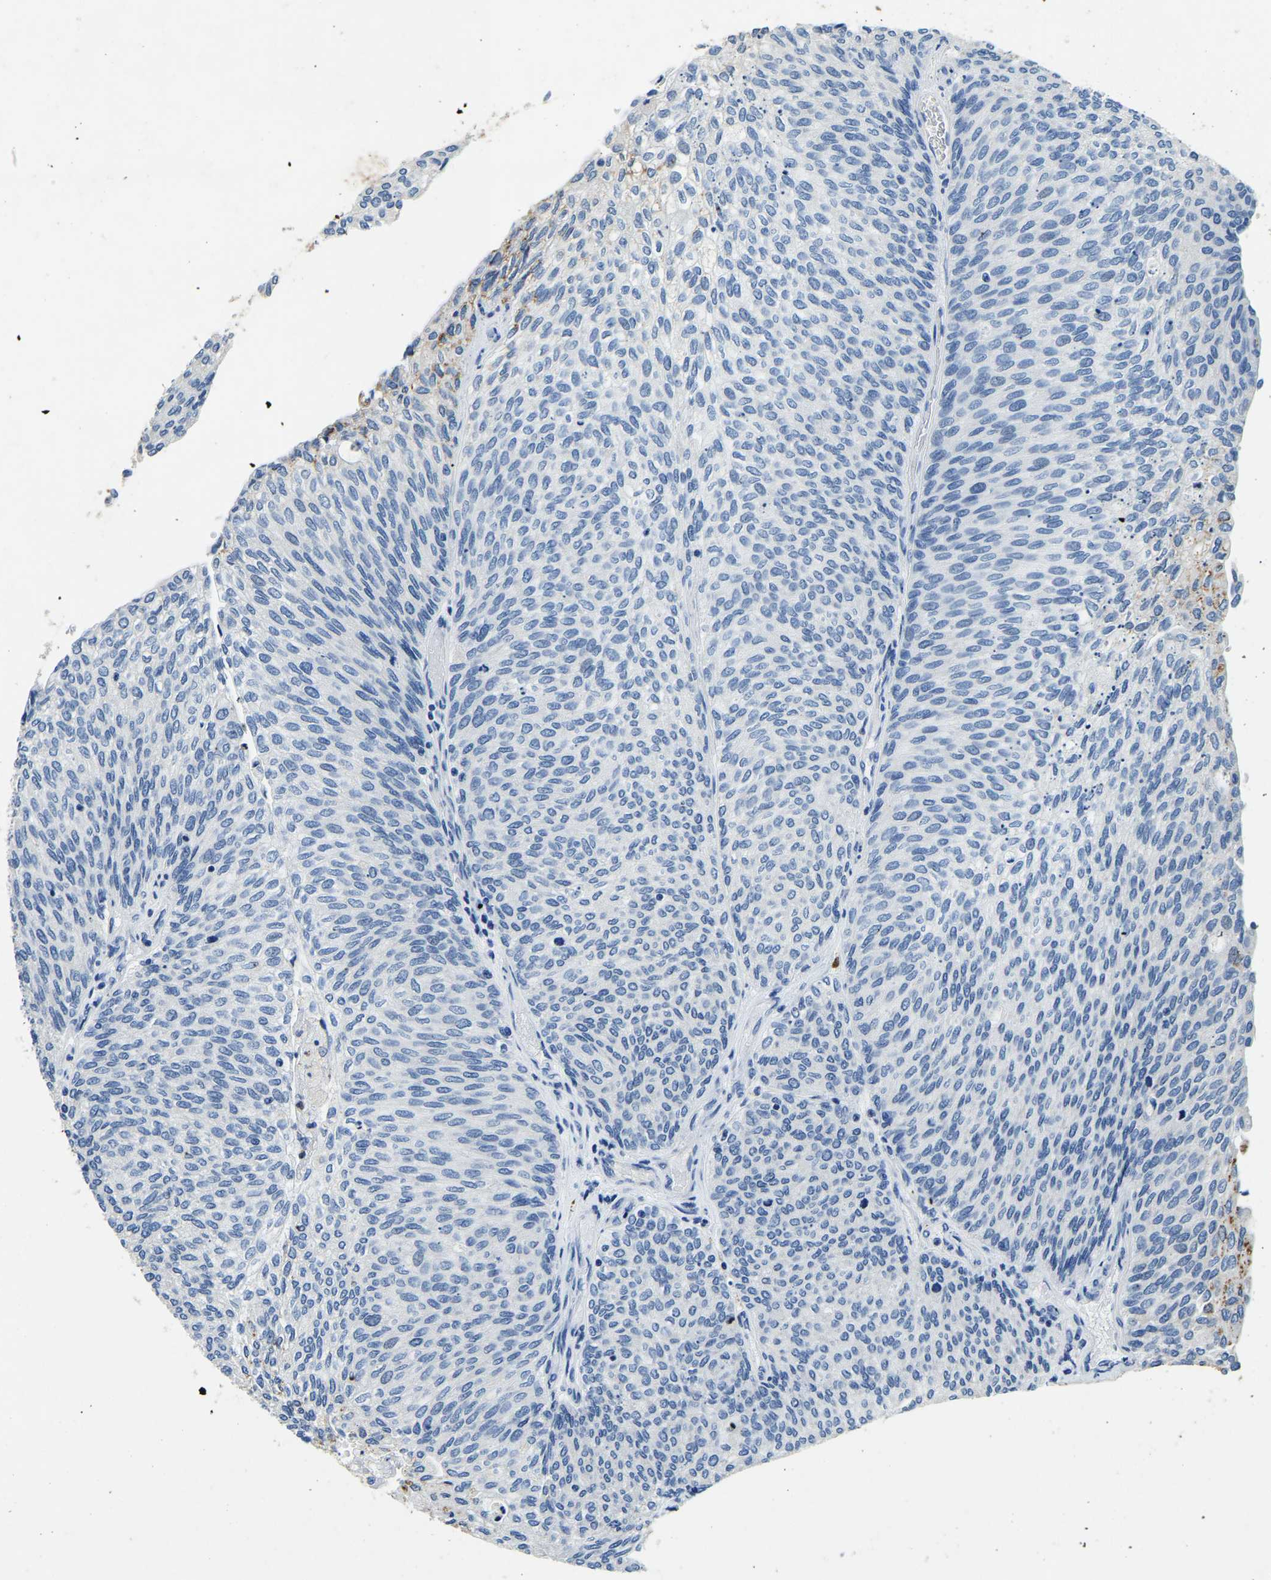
{"staining": {"intensity": "negative", "quantity": "none", "location": "none"}, "tissue": "urothelial cancer", "cell_type": "Tumor cells", "image_type": "cancer", "snomed": [{"axis": "morphology", "description": "Urothelial carcinoma, Low grade"}, {"axis": "topography", "description": "Urinary bladder"}], "caption": "Urothelial carcinoma (low-grade) was stained to show a protein in brown. There is no significant staining in tumor cells.", "gene": "UBN2", "patient": {"sex": "female", "age": 79}}